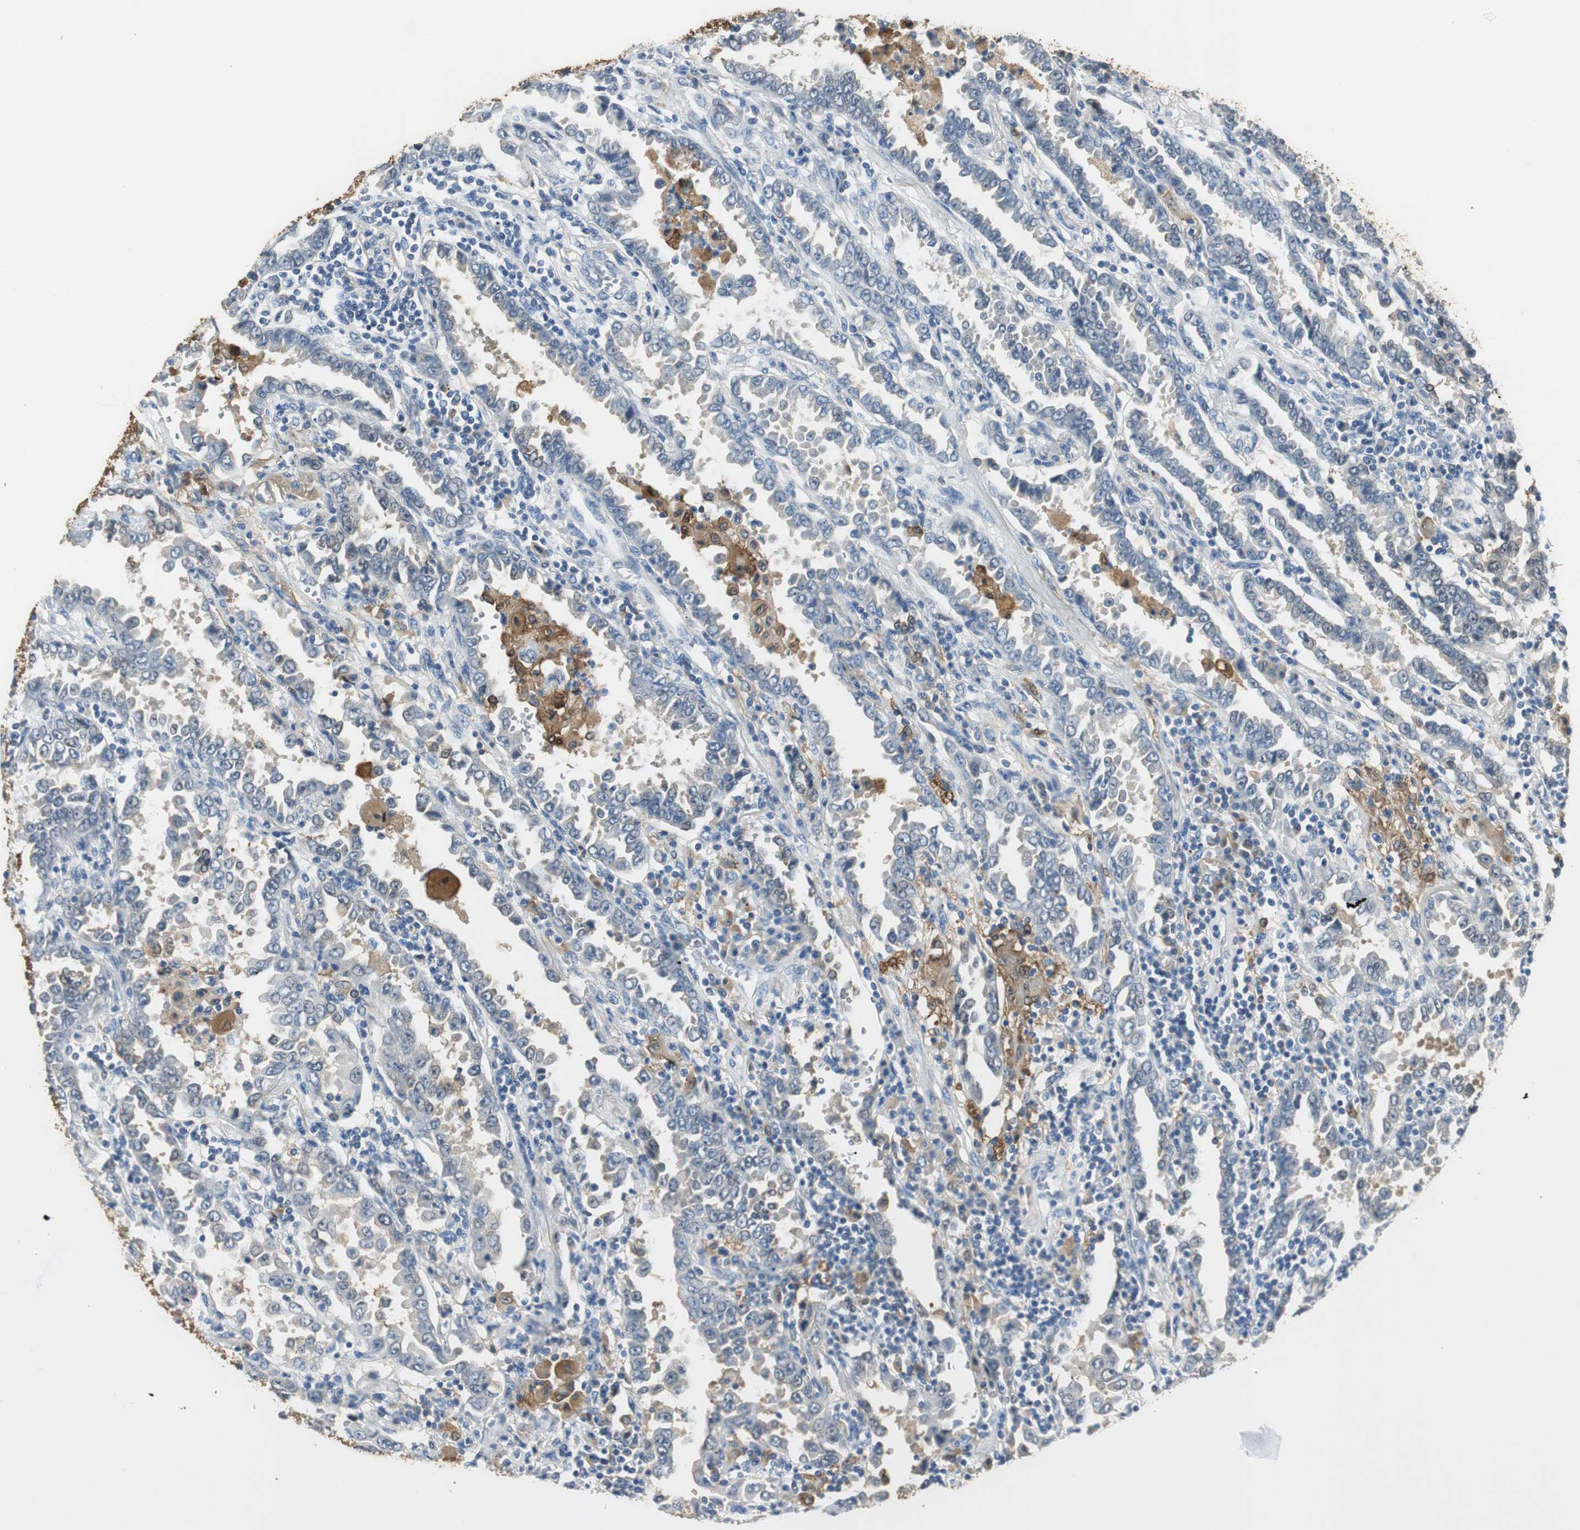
{"staining": {"intensity": "negative", "quantity": "none", "location": "none"}, "tissue": "lung cancer", "cell_type": "Tumor cells", "image_type": "cancer", "snomed": [{"axis": "morphology", "description": "Normal tissue, NOS"}, {"axis": "morphology", "description": "Inflammation, NOS"}, {"axis": "morphology", "description": "Adenocarcinoma, NOS"}, {"axis": "topography", "description": "Lung"}], "caption": "Tumor cells show no significant expression in adenocarcinoma (lung). (DAB immunohistochemistry, high magnification).", "gene": "FBP1", "patient": {"sex": "female", "age": 64}}